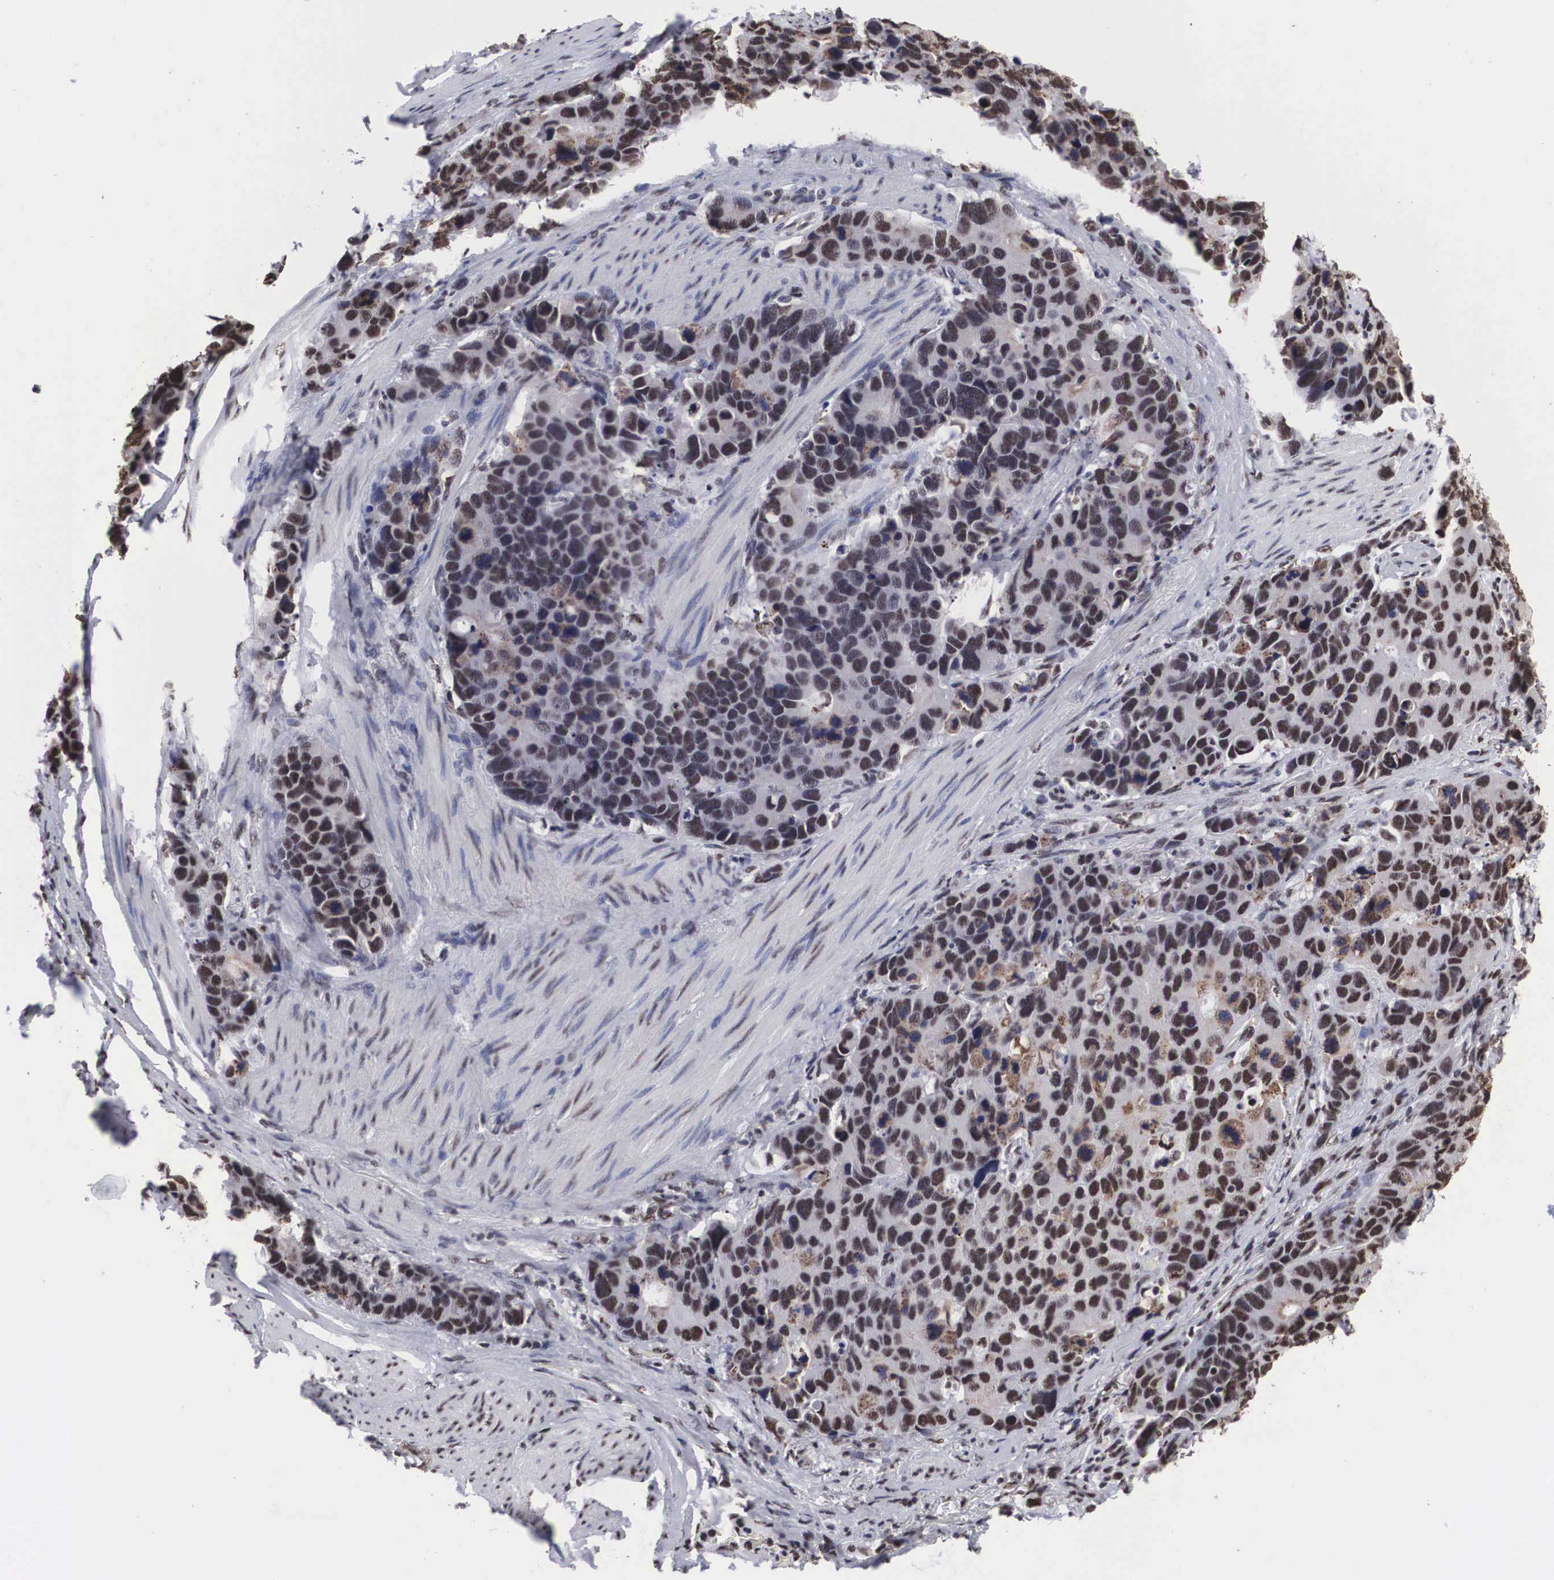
{"staining": {"intensity": "moderate", "quantity": ">75%", "location": "nuclear"}, "tissue": "stomach cancer", "cell_type": "Tumor cells", "image_type": "cancer", "snomed": [{"axis": "morphology", "description": "Adenocarcinoma, NOS"}, {"axis": "topography", "description": "Stomach, upper"}], "caption": "DAB (3,3'-diaminobenzidine) immunohistochemical staining of human stomach adenocarcinoma exhibits moderate nuclear protein expression in about >75% of tumor cells.", "gene": "ACIN1", "patient": {"sex": "male", "age": 71}}